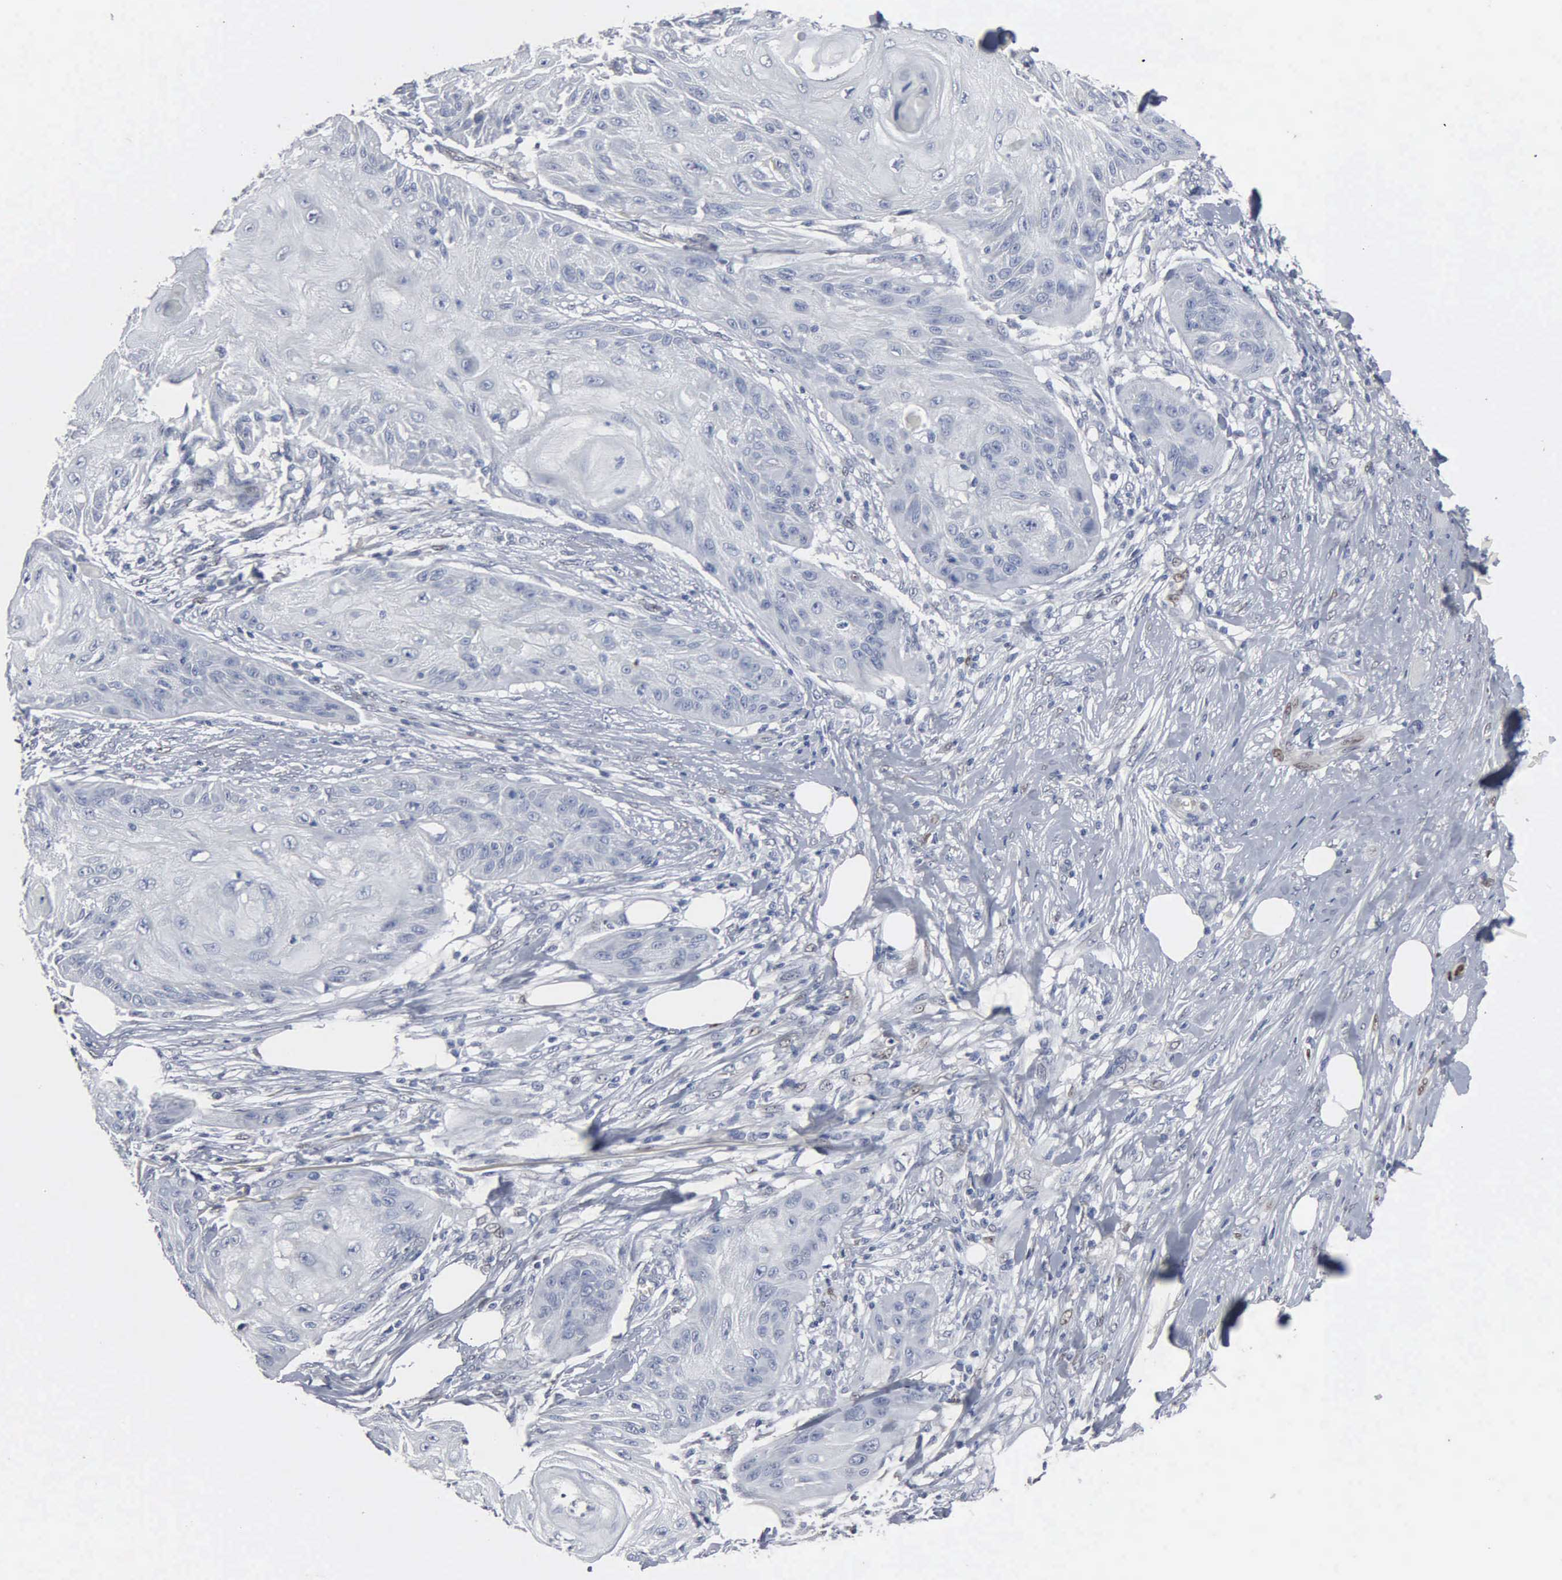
{"staining": {"intensity": "negative", "quantity": "none", "location": "none"}, "tissue": "skin cancer", "cell_type": "Tumor cells", "image_type": "cancer", "snomed": [{"axis": "morphology", "description": "Squamous cell carcinoma, NOS"}, {"axis": "topography", "description": "Skin"}], "caption": "Protein analysis of skin cancer (squamous cell carcinoma) displays no significant expression in tumor cells.", "gene": "FGF2", "patient": {"sex": "female", "age": 88}}